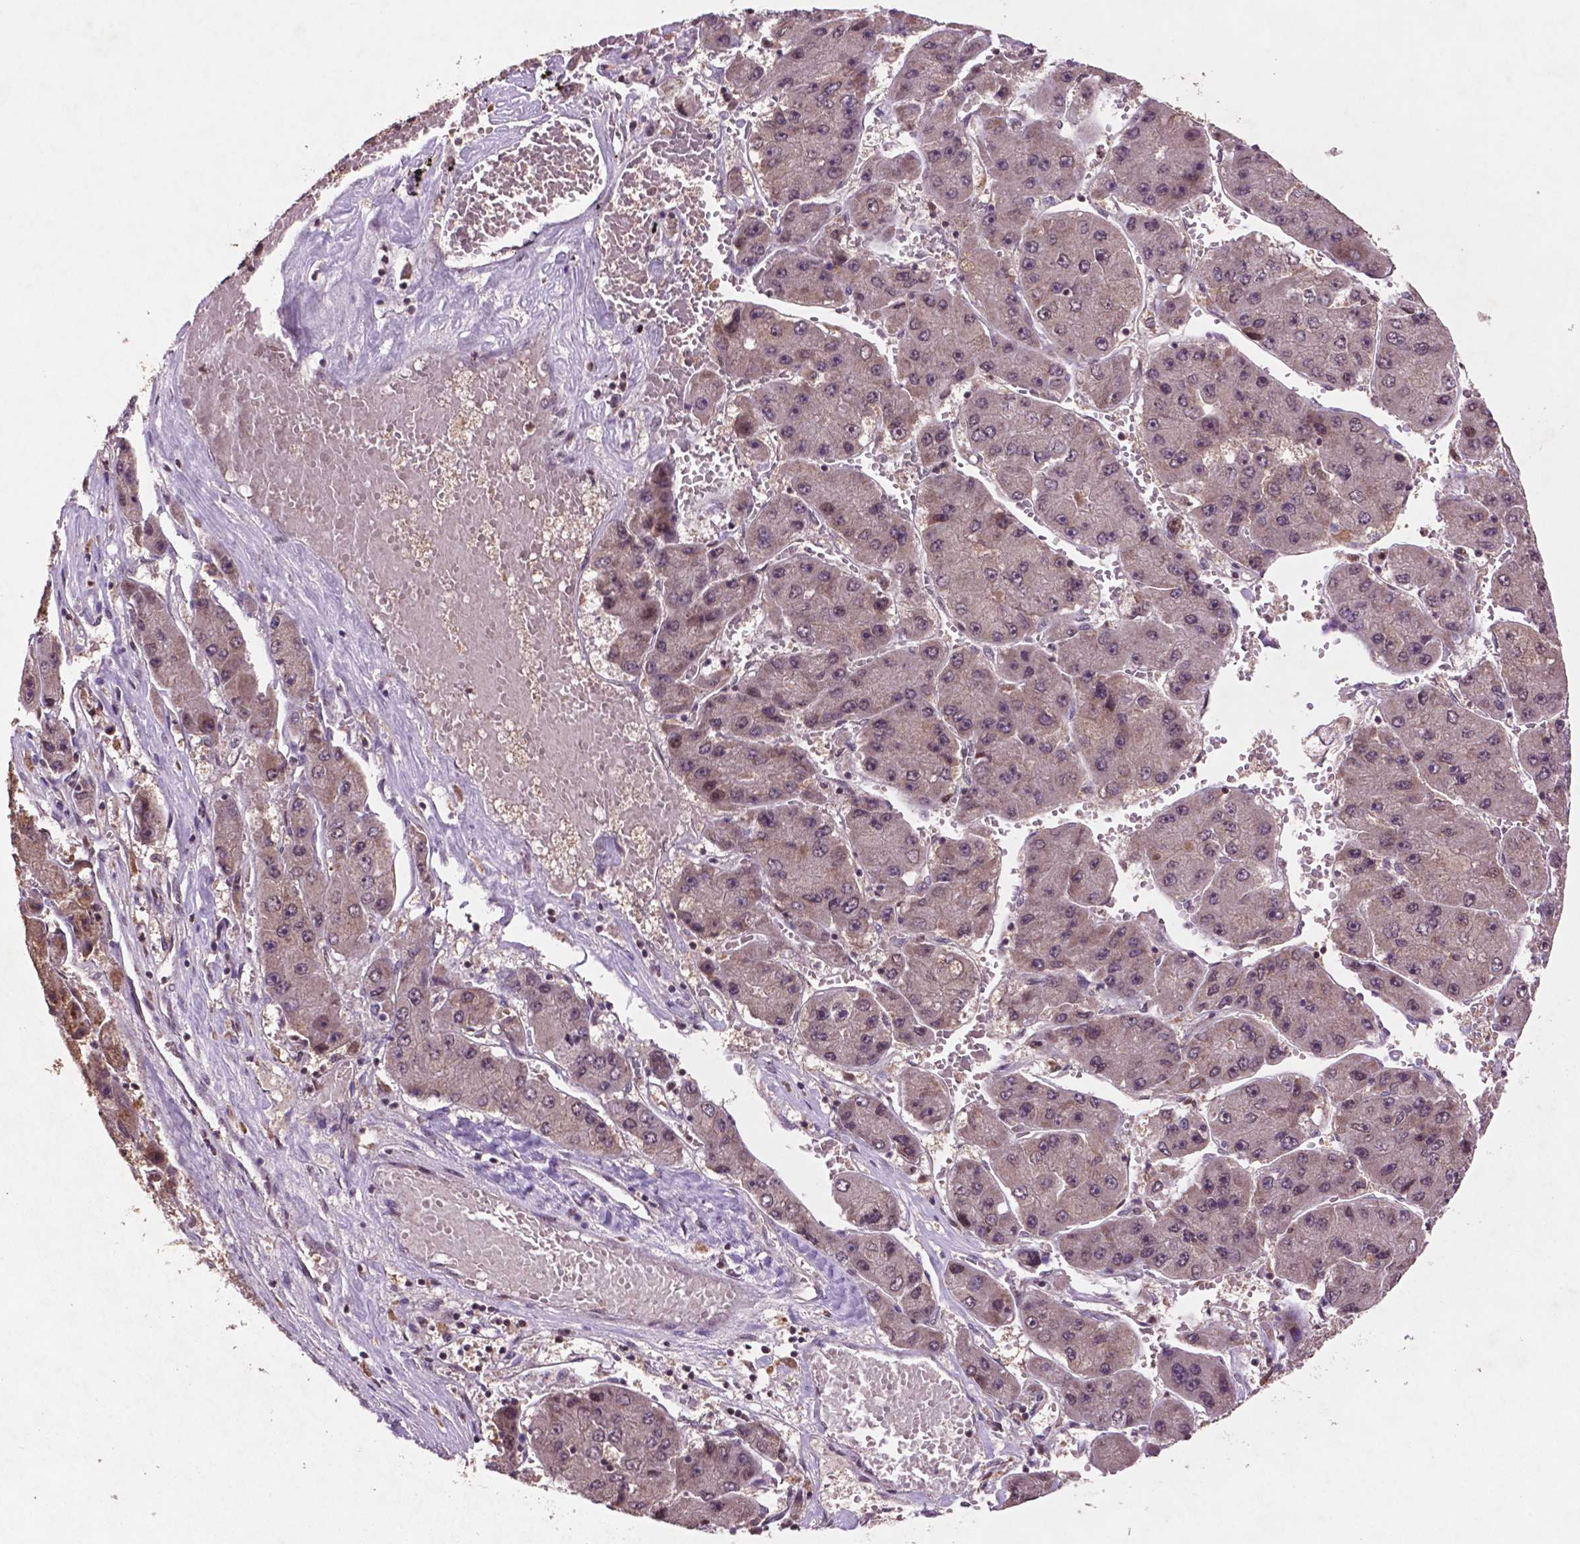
{"staining": {"intensity": "negative", "quantity": "none", "location": "none"}, "tissue": "liver cancer", "cell_type": "Tumor cells", "image_type": "cancer", "snomed": [{"axis": "morphology", "description": "Carcinoma, Hepatocellular, NOS"}, {"axis": "topography", "description": "Liver"}], "caption": "Hepatocellular carcinoma (liver) was stained to show a protein in brown. There is no significant positivity in tumor cells.", "gene": "GLRX", "patient": {"sex": "female", "age": 61}}